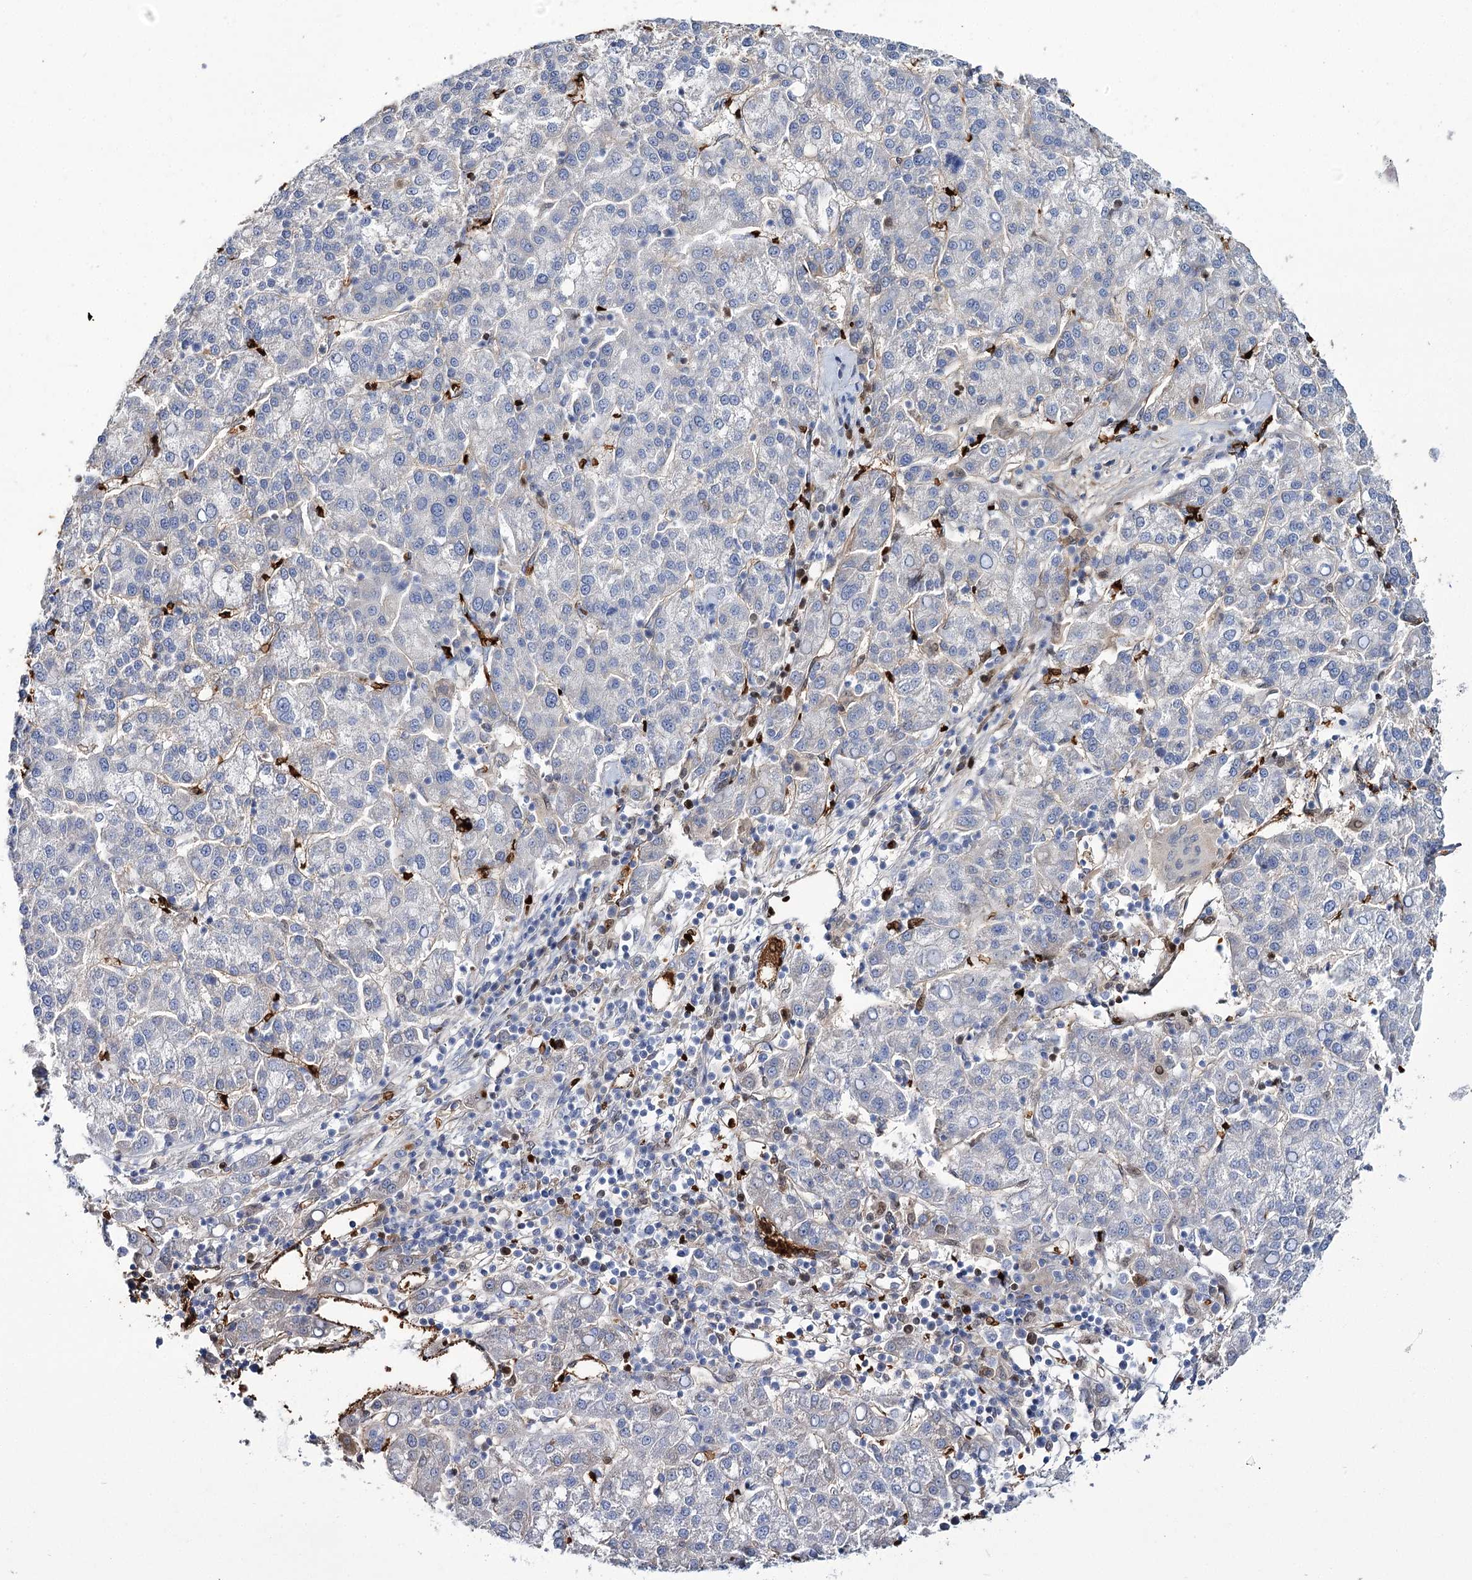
{"staining": {"intensity": "moderate", "quantity": "<25%", "location": "cytoplasmic/membranous"}, "tissue": "liver cancer", "cell_type": "Tumor cells", "image_type": "cancer", "snomed": [{"axis": "morphology", "description": "Carcinoma, Hepatocellular, NOS"}, {"axis": "topography", "description": "Liver"}], "caption": "Tumor cells show low levels of moderate cytoplasmic/membranous positivity in about <25% of cells in human liver cancer.", "gene": "GBF1", "patient": {"sex": "female", "age": 58}}